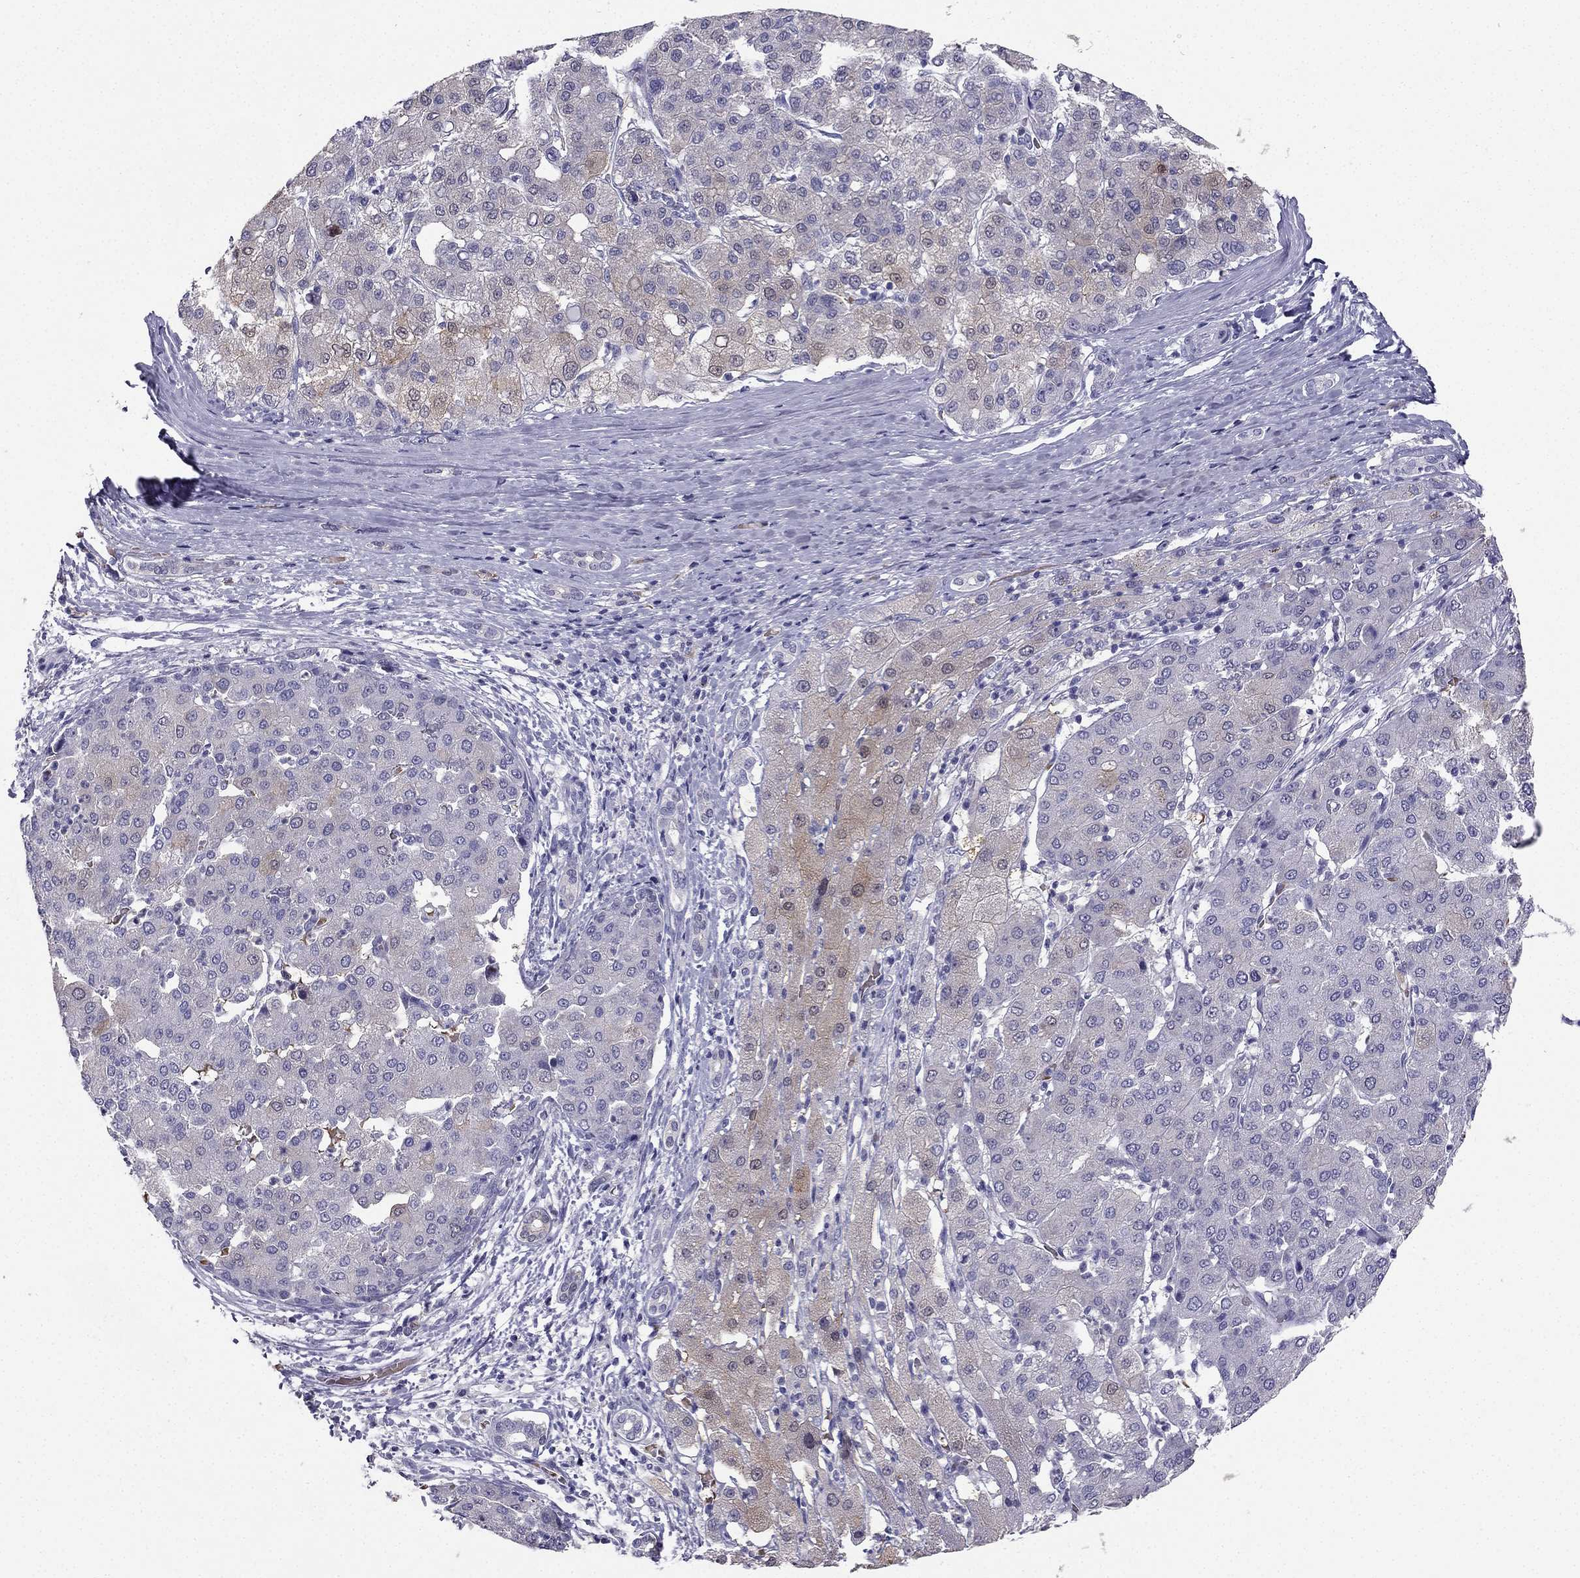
{"staining": {"intensity": "moderate", "quantity": "<25%", "location": "cytoplasmic/membranous"}, "tissue": "liver cancer", "cell_type": "Tumor cells", "image_type": "cancer", "snomed": [{"axis": "morphology", "description": "Carcinoma, Hepatocellular, NOS"}, {"axis": "topography", "description": "Liver"}], "caption": "Human liver cancer stained for a protein (brown) demonstrates moderate cytoplasmic/membranous positive expression in about <25% of tumor cells.", "gene": "RSPH14", "patient": {"sex": "male", "age": 65}}